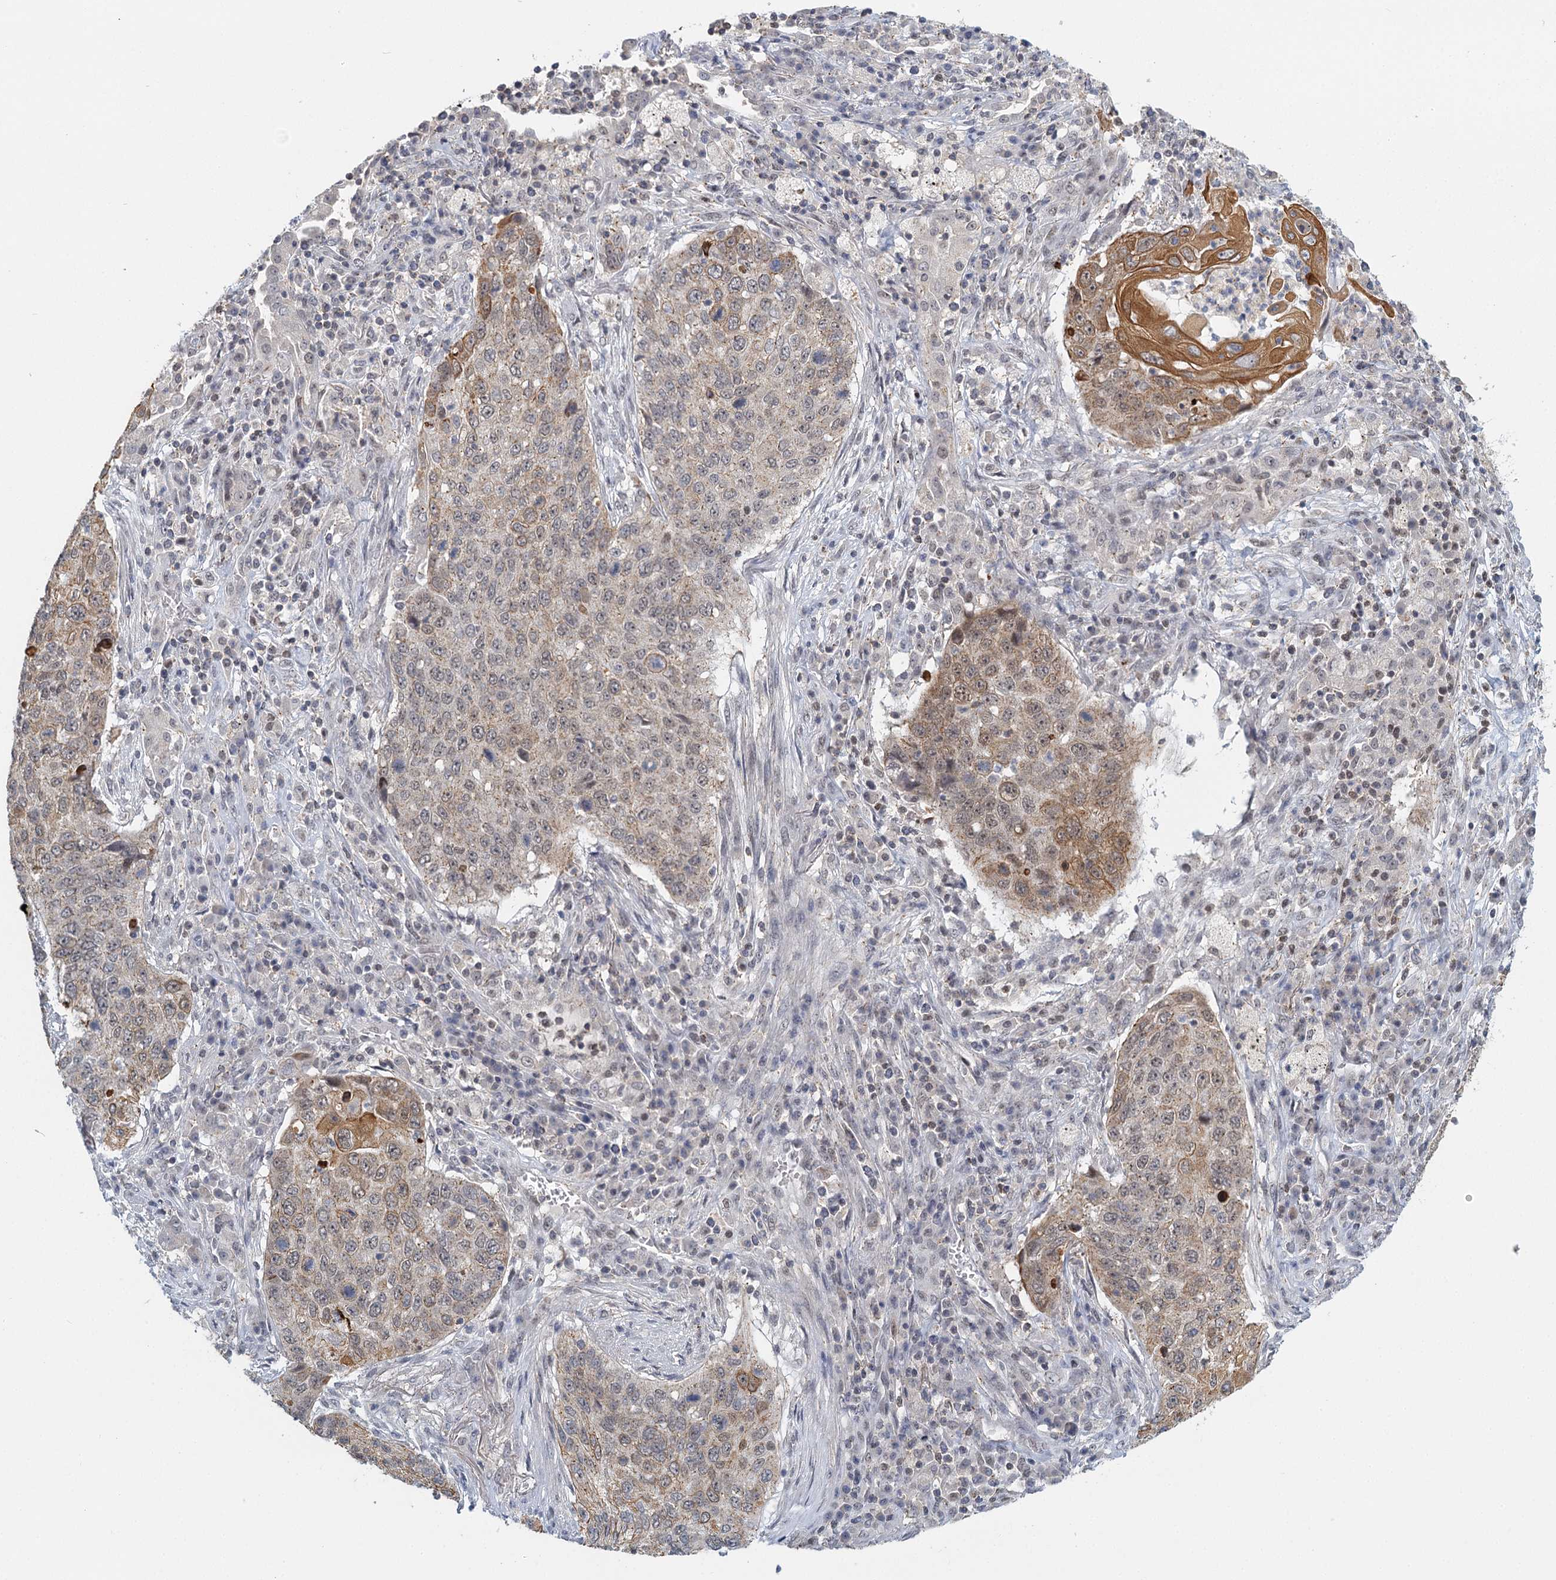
{"staining": {"intensity": "moderate", "quantity": "25%-75%", "location": "cytoplasmic/membranous"}, "tissue": "lung cancer", "cell_type": "Tumor cells", "image_type": "cancer", "snomed": [{"axis": "morphology", "description": "Squamous cell carcinoma, NOS"}, {"axis": "topography", "description": "Lung"}], "caption": "An image of squamous cell carcinoma (lung) stained for a protein displays moderate cytoplasmic/membranous brown staining in tumor cells.", "gene": "GPATCH11", "patient": {"sex": "female", "age": 63}}